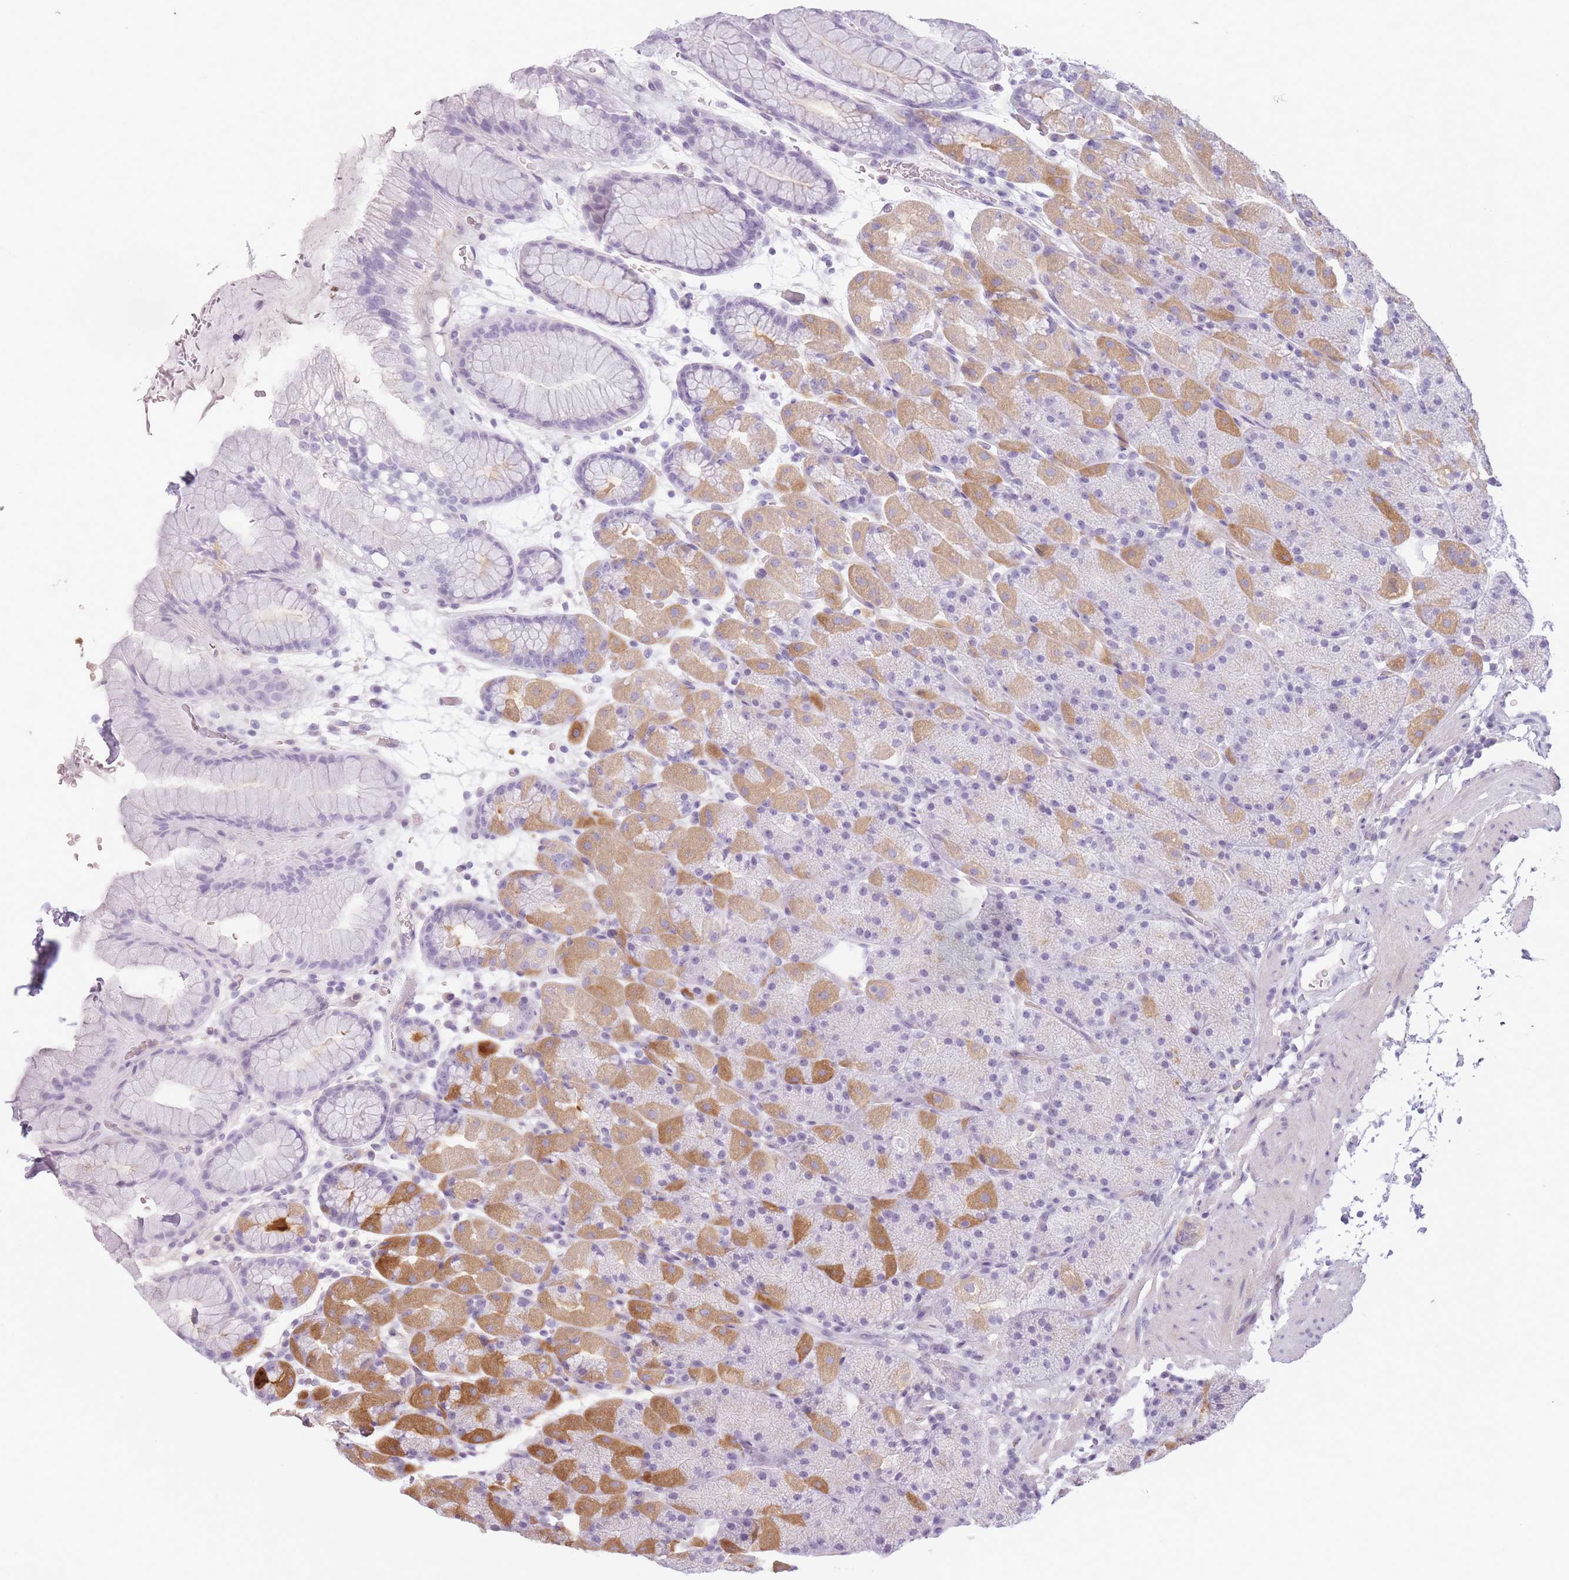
{"staining": {"intensity": "strong", "quantity": "25%-75%", "location": "cytoplasmic/membranous"}, "tissue": "stomach", "cell_type": "Glandular cells", "image_type": "normal", "snomed": [{"axis": "morphology", "description": "Normal tissue, NOS"}, {"axis": "topography", "description": "Stomach, upper"}, {"axis": "topography", "description": "Stomach, lower"}], "caption": "IHC (DAB) staining of unremarkable human stomach displays strong cytoplasmic/membranous protein staining in approximately 25%-75% of glandular cells. The protein of interest is shown in brown color, while the nuclei are stained blue.", "gene": "GGT1", "patient": {"sex": "male", "age": 67}}